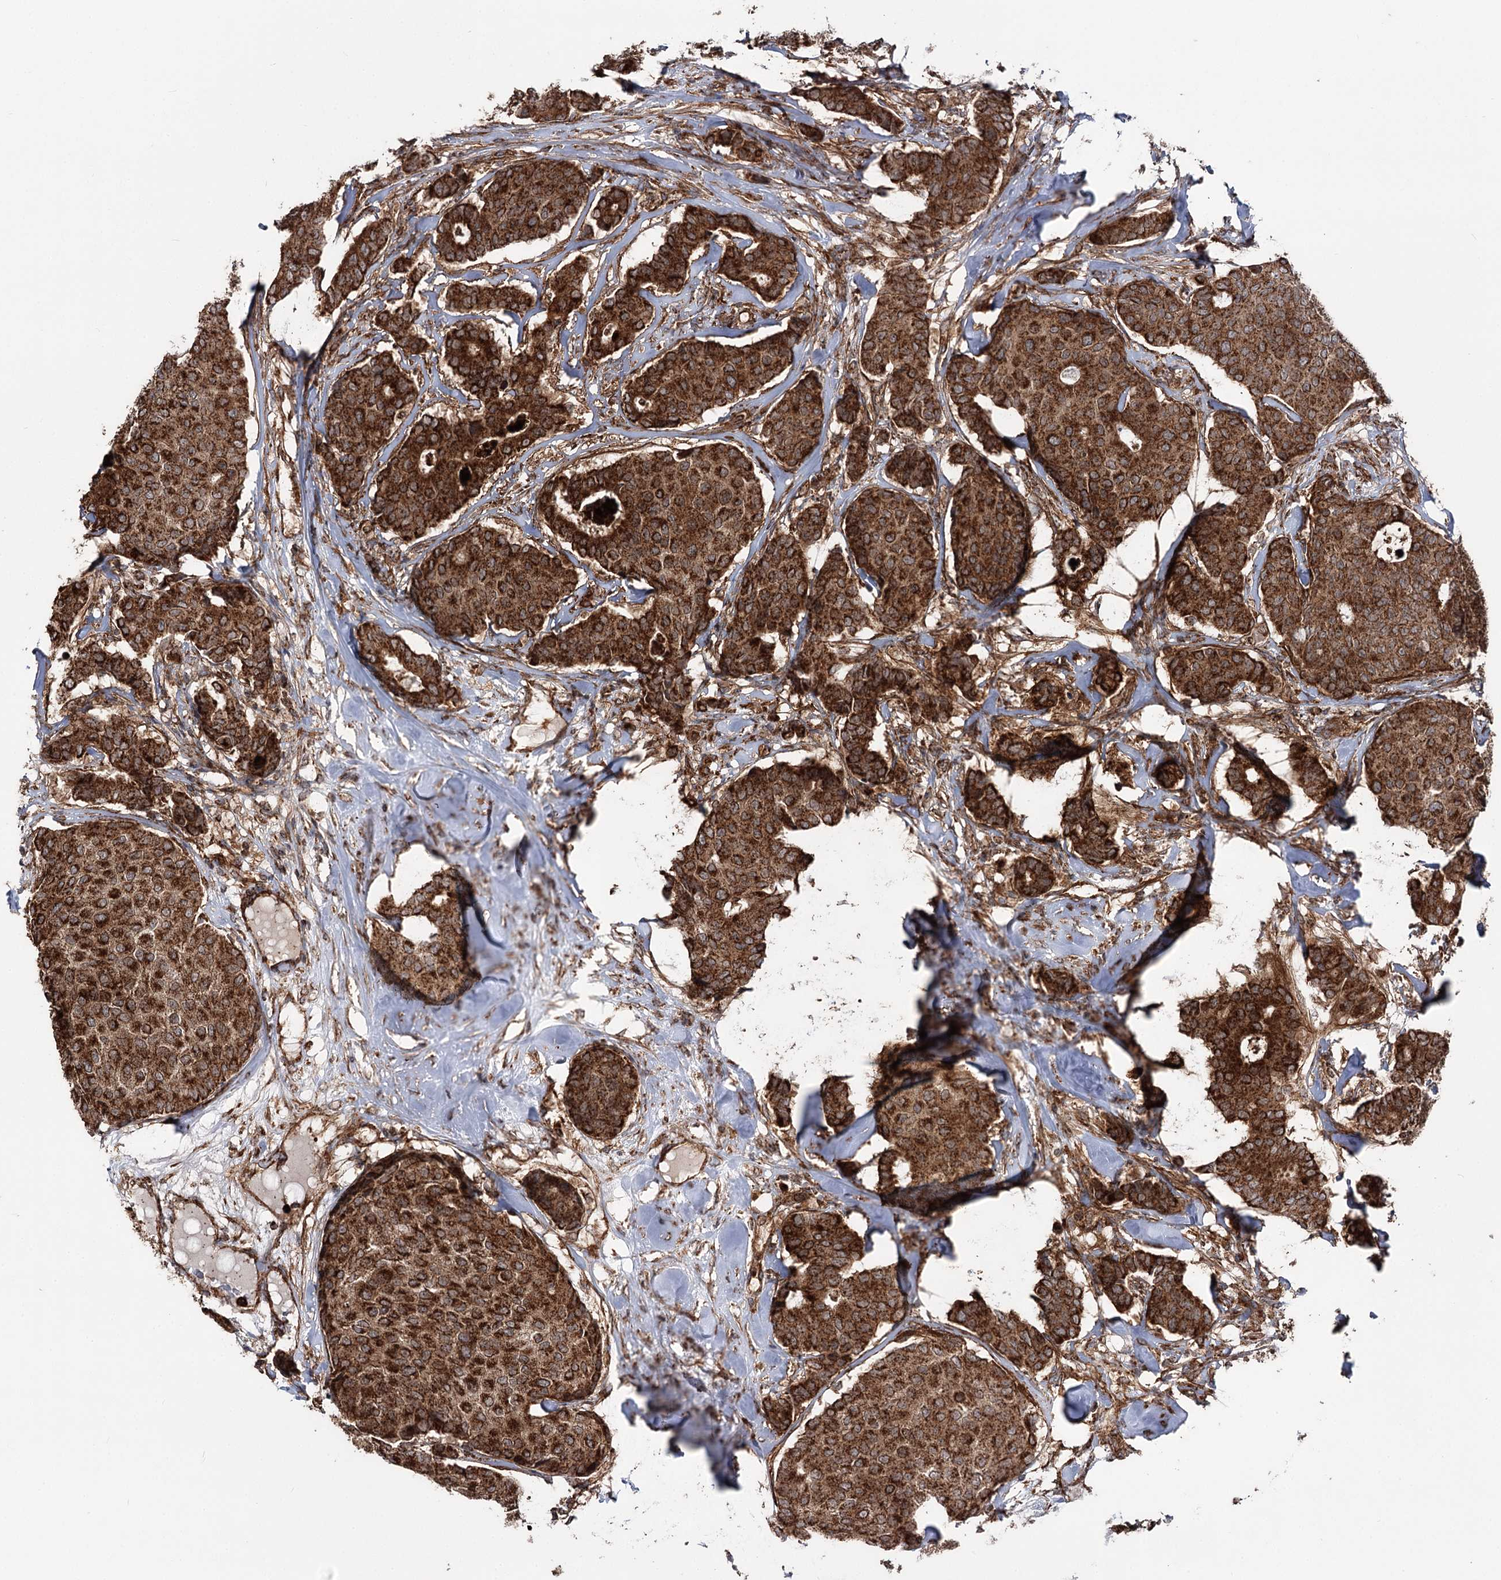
{"staining": {"intensity": "strong", "quantity": ">75%", "location": "cytoplasmic/membranous"}, "tissue": "breast cancer", "cell_type": "Tumor cells", "image_type": "cancer", "snomed": [{"axis": "morphology", "description": "Duct carcinoma"}, {"axis": "topography", "description": "Breast"}], "caption": "Protein staining of breast cancer tissue exhibits strong cytoplasmic/membranous positivity in about >75% of tumor cells. Ihc stains the protein of interest in brown and the nuclei are stained blue.", "gene": "FGFR1OP2", "patient": {"sex": "female", "age": 75}}